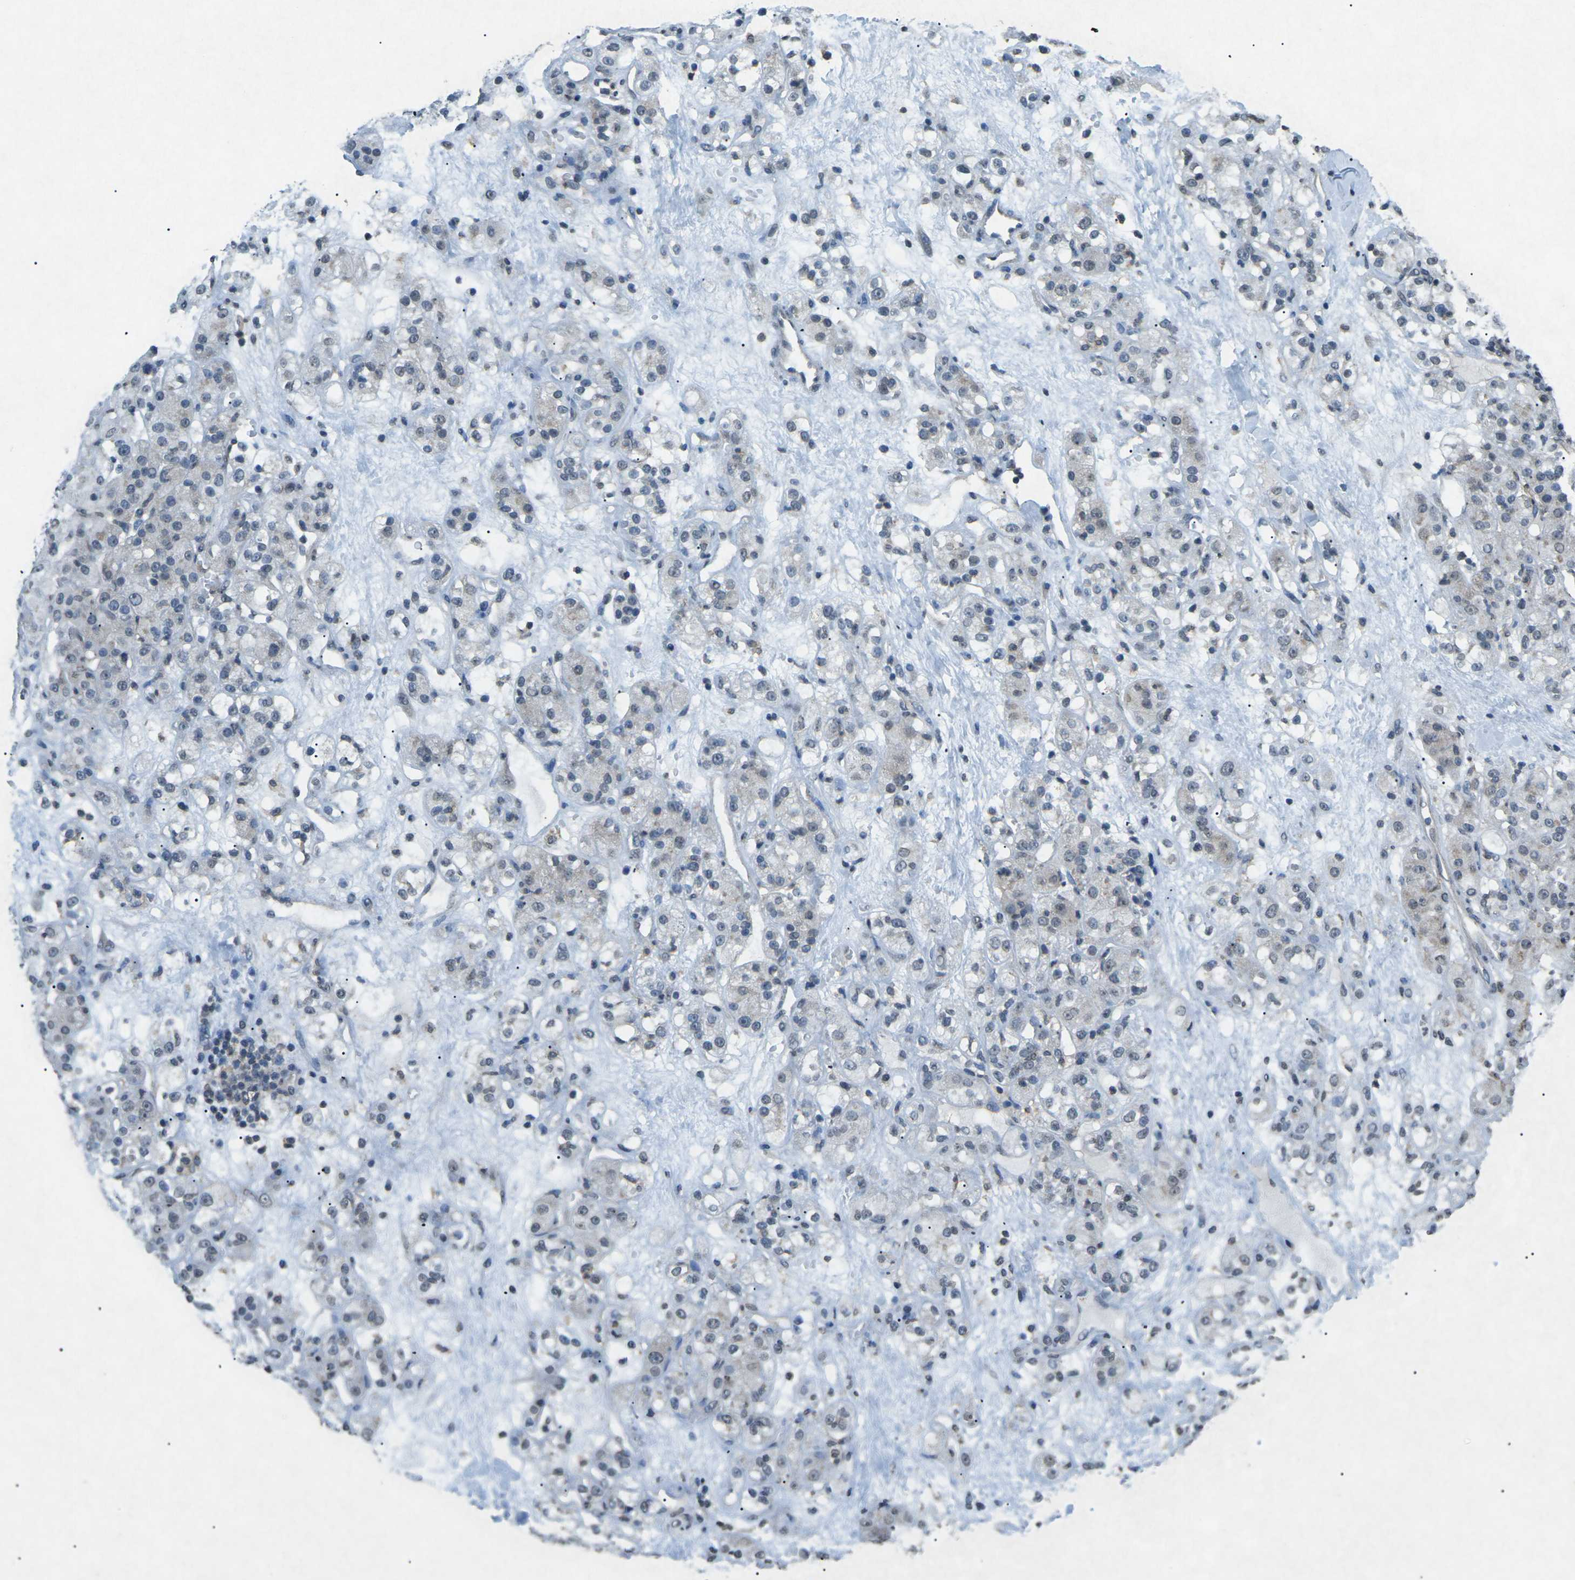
{"staining": {"intensity": "weak", "quantity": "<25%", "location": "nuclear"}, "tissue": "renal cancer", "cell_type": "Tumor cells", "image_type": "cancer", "snomed": [{"axis": "morphology", "description": "Normal tissue, NOS"}, {"axis": "morphology", "description": "Adenocarcinoma, NOS"}, {"axis": "topography", "description": "Kidney"}], "caption": "Immunohistochemistry micrograph of neoplastic tissue: human renal cancer (adenocarcinoma) stained with DAB (3,3'-diaminobenzidine) demonstrates no significant protein staining in tumor cells.", "gene": "TFR2", "patient": {"sex": "male", "age": 61}}